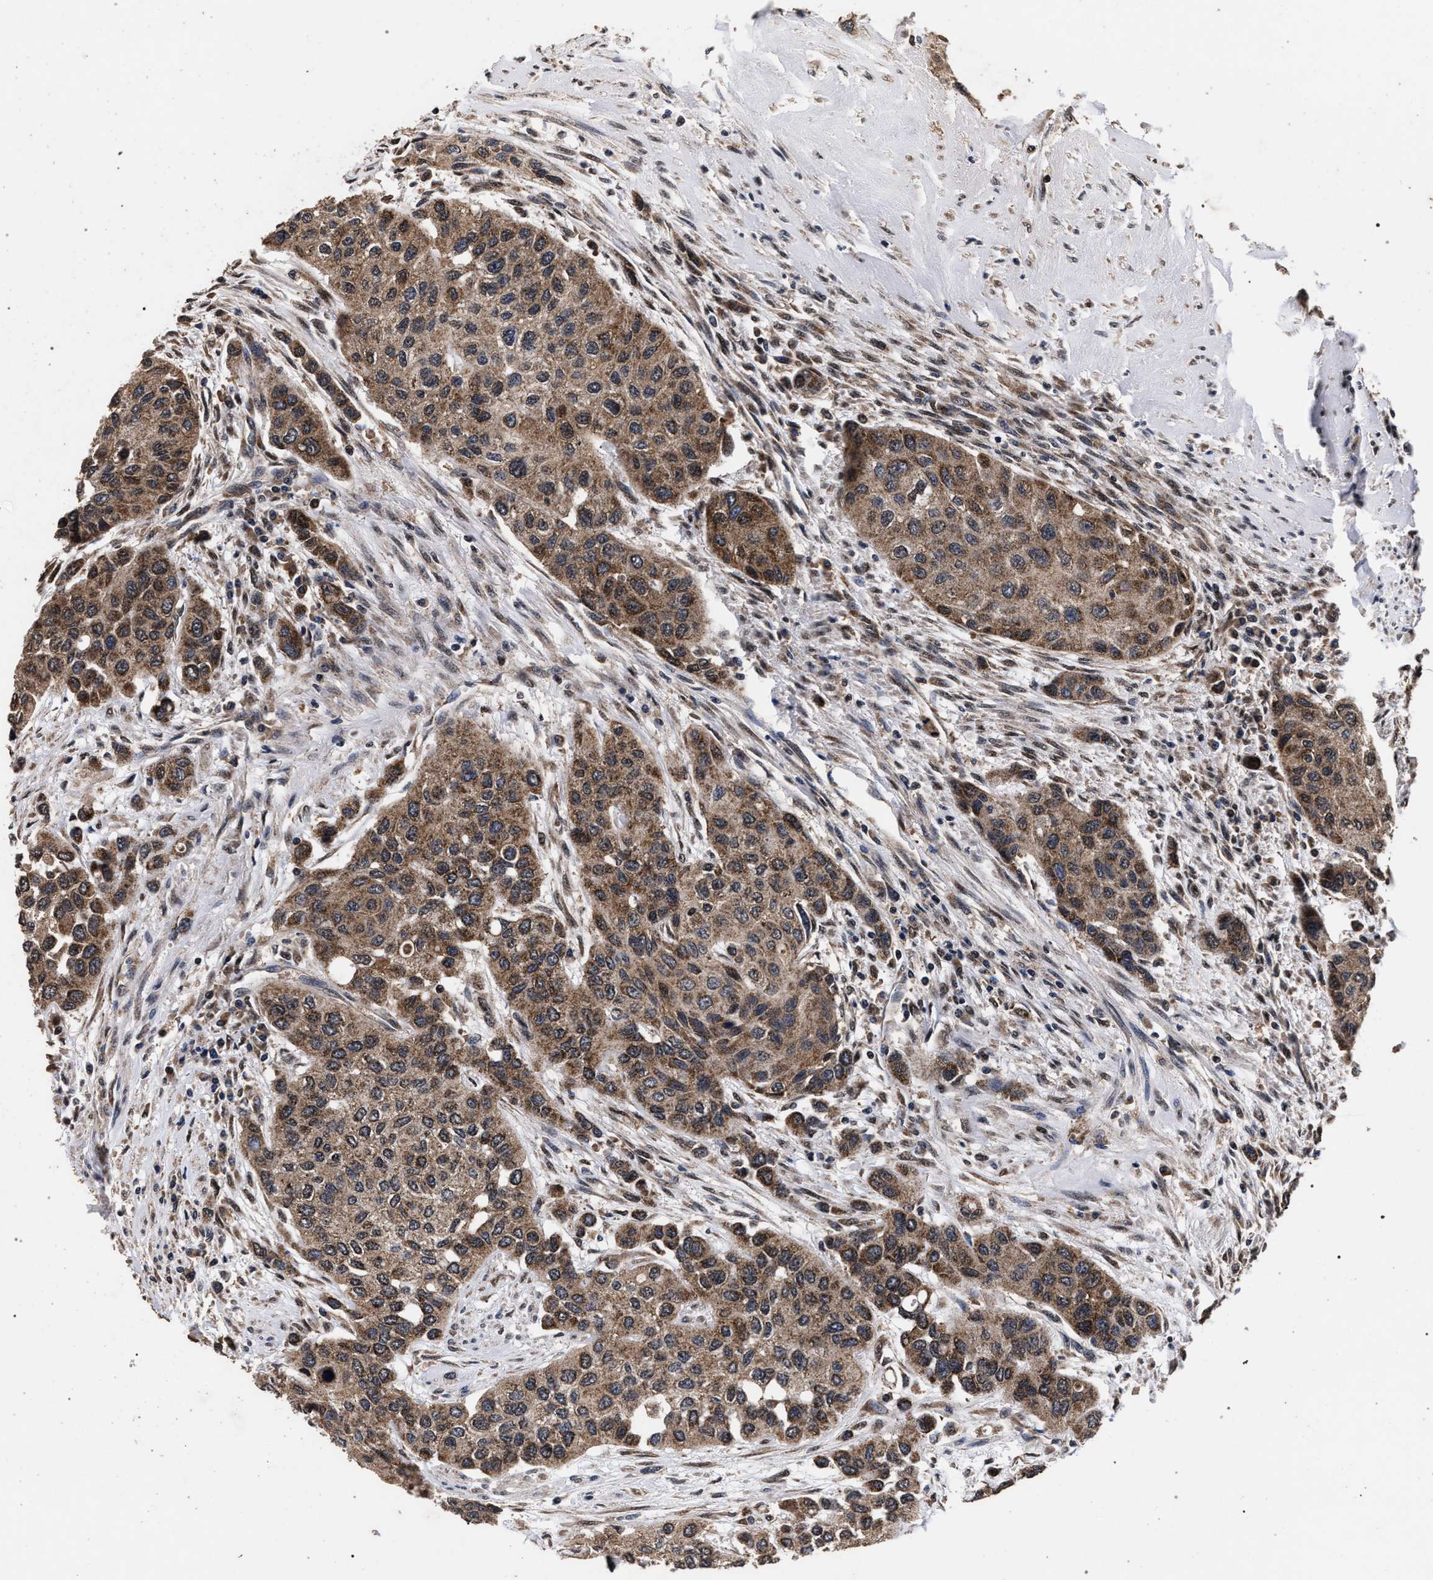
{"staining": {"intensity": "moderate", "quantity": ">75%", "location": "cytoplasmic/membranous"}, "tissue": "urothelial cancer", "cell_type": "Tumor cells", "image_type": "cancer", "snomed": [{"axis": "morphology", "description": "Urothelial carcinoma, High grade"}, {"axis": "topography", "description": "Urinary bladder"}], "caption": "Human urothelial cancer stained with a protein marker displays moderate staining in tumor cells.", "gene": "ACOX1", "patient": {"sex": "female", "age": 56}}